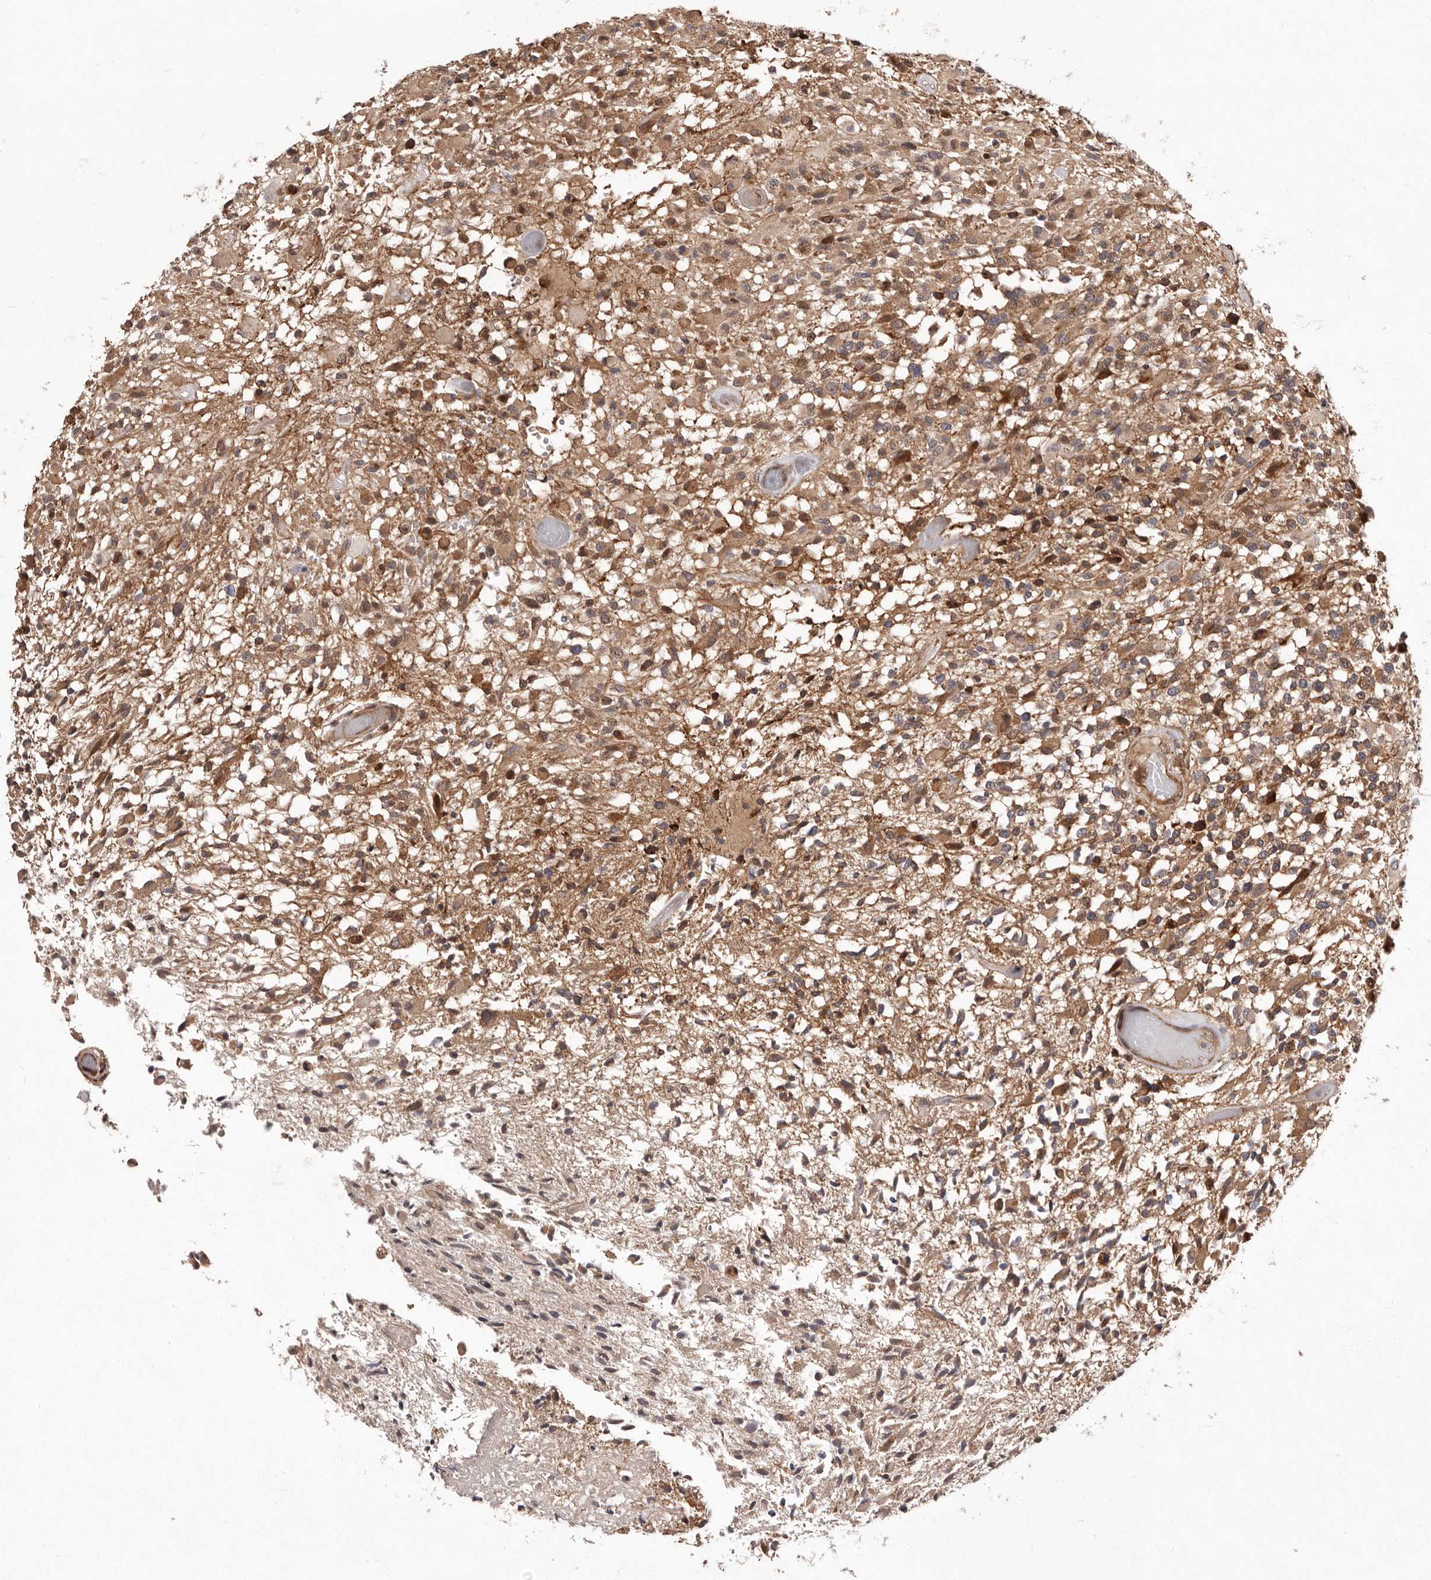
{"staining": {"intensity": "moderate", "quantity": "25%-75%", "location": "cytoplasmic/membranous"}, "tissue": "glioma", "cell_type": "Tumor cells", "image_type": "cancer", "snomed": [{"axis": "morphology", "description": "Glioma, malignant, High grade"}, {"axis": "morphology", "description": "Glioblastoma, NOS"}, {"axis": "topography", "description": "Brain"}], "caption": "The immunohistochemical stain labels moderate cytoplasmic/membranous expression in tumor cells of glioma tissue. (brown staining indicates protein expression, while blue staining denotes nuclei).", "gene": "RRM2B", "patient": {"sex": "male", "age": 60}}